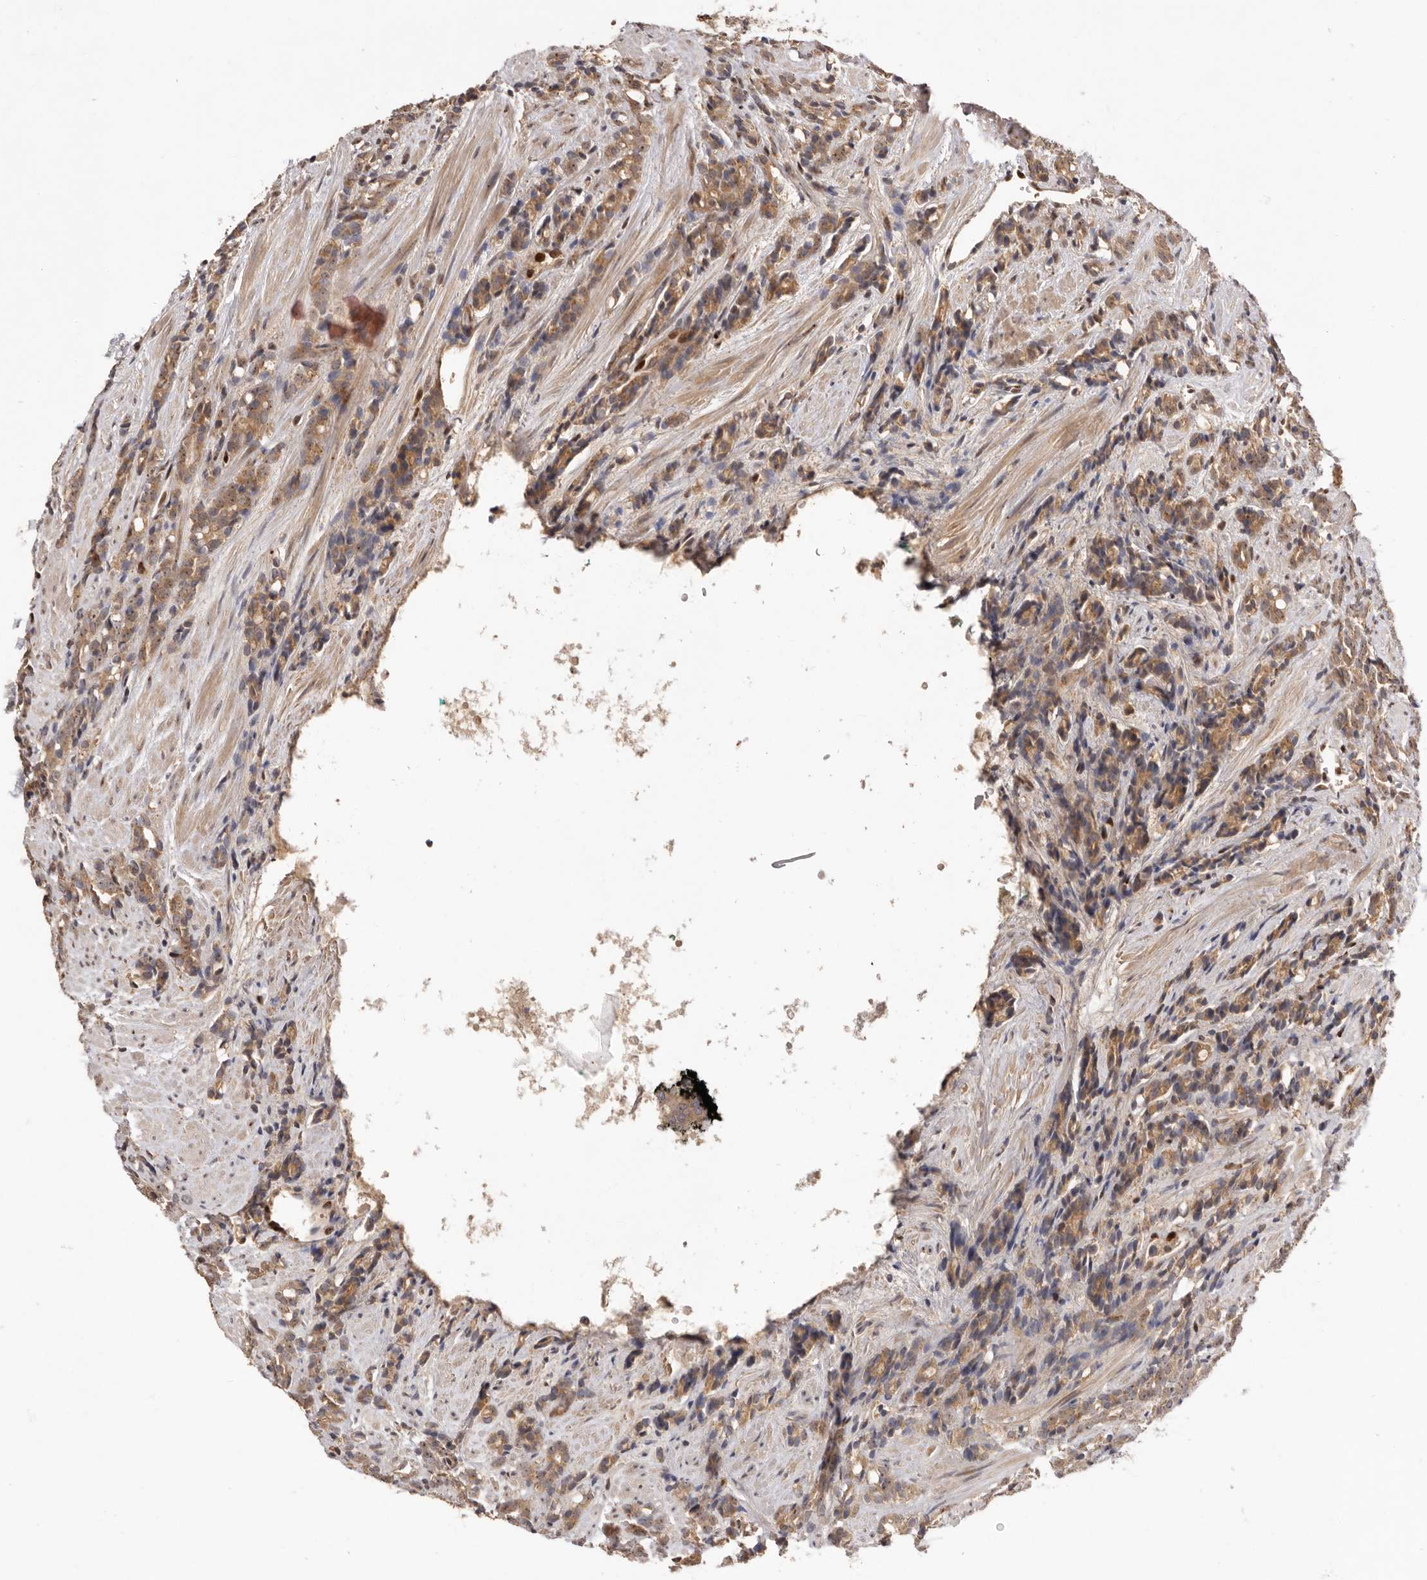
{"staining": {"intensity": "moderate", "quantity": ">75%", "location": "cytoplasmic/membranous"}, "tissue": "prostate cancer", "cell_type": "Tumor cells", "image_type": "cancer", "snomed": [{"axis": "morphology", "description": "Adenocarcinoma, High grade"}, {"axis": "topography", "description": "Prostate"}], "caption": "Tumor cells exhibit medium levels of moderate cytoplasmic/membranous expression in approximately >75% of cells in prostate adenocarcinoma (high-grade).", "gene": "DOP1A", "patient": {"sex": "male", "age": 62}}